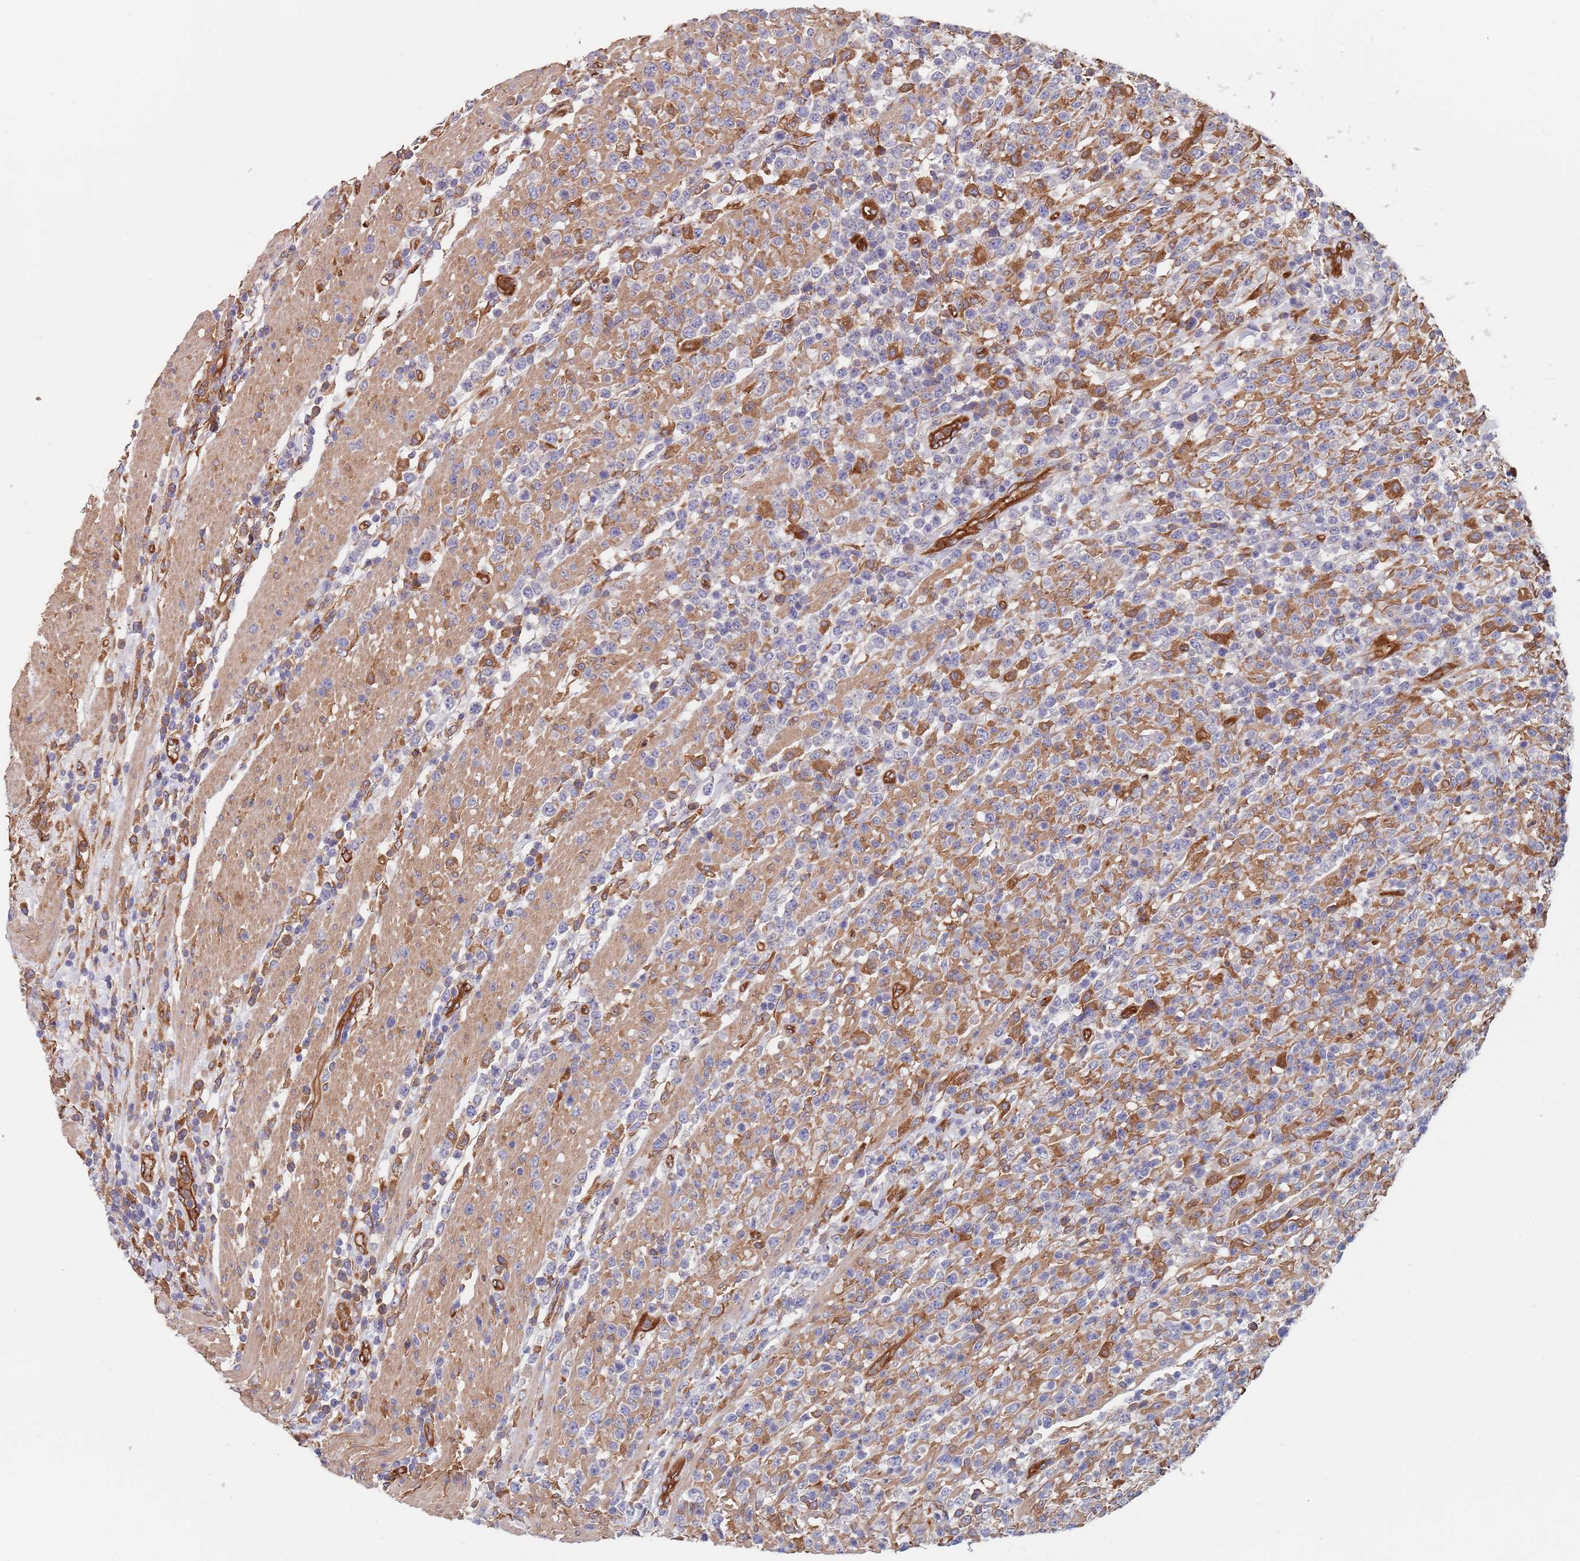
{"staining": {"intensity": "negative", "quantity": "none", "location": "none"}, "tissue": "lymphoma", "cell_type": "Tumor cells", "image_type": "cancer", "snomed": [{"axis": "morphology", "description": "Malignant lymphoma, non-Hodgkin's type, High grade"}, {"axis": "topography", "description": "Colon"}], "caption": "The image exhibits no significant positivity in tumor cells of lymphoma.", "gene": "DCUN1D3", "patient": {"sex": "female", "age": 53}}